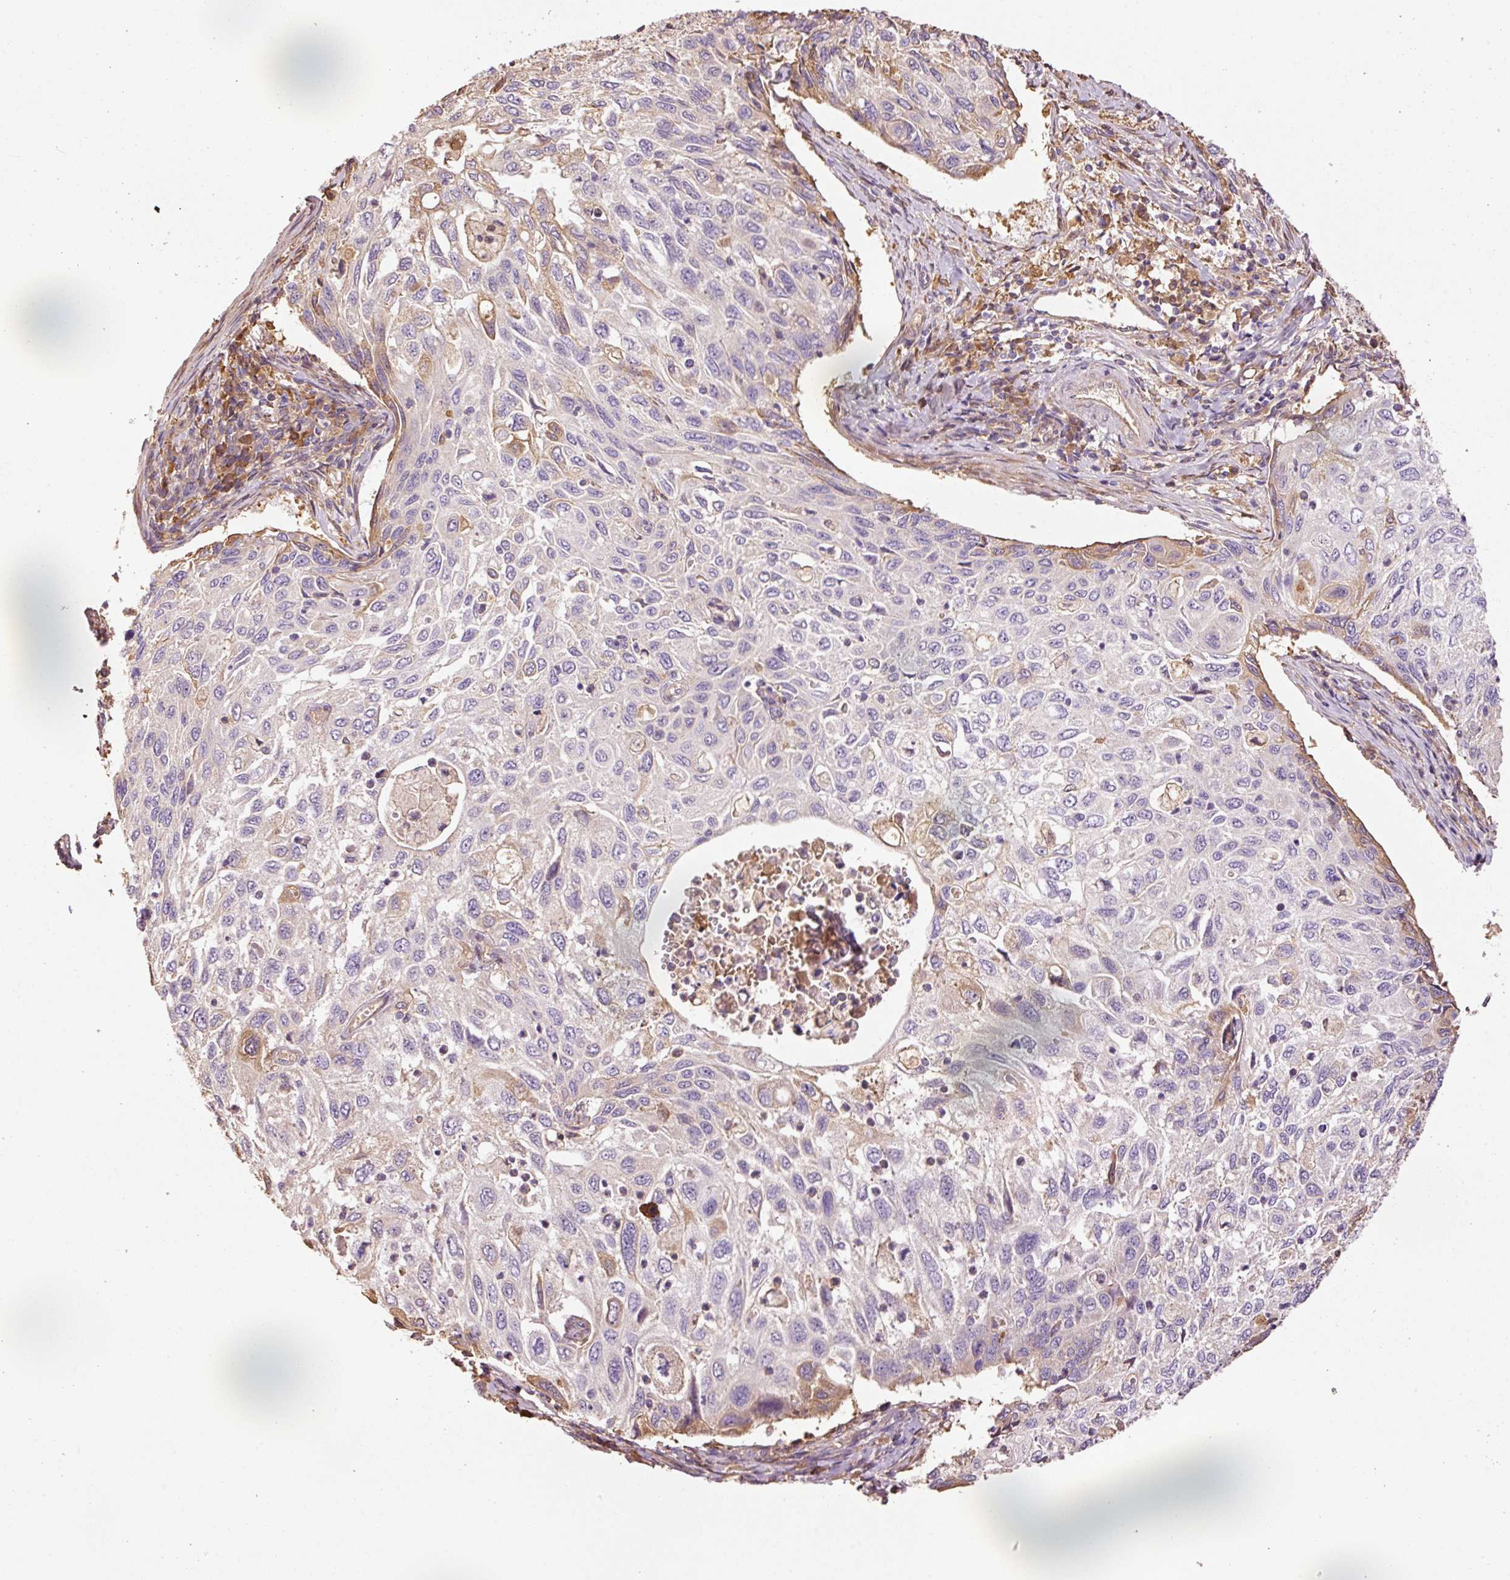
{"staining": {"intensity": "moderate", "quantity": "<25%", "location": "cytoplasmic/membranous"}, "tissue": "cervical cancer", "cell_type": "Tumor cells", "image_type": "cancer", "snomed": [{"axis": "morphology", "description": "Squamous cell carcinoma, NOS"}, {"axis": "topography", "description": "Cervix"}], "caption": "Immunohistochemistry of human squamous cell carcinoma (cervical) reveals low levels of moderate cytoplasmic/membranous positivity in about <25% of tumor cells. Nuclei are stained in blue.", "gene": "NID2", "patient": {"sex": "female", "age": 70}}